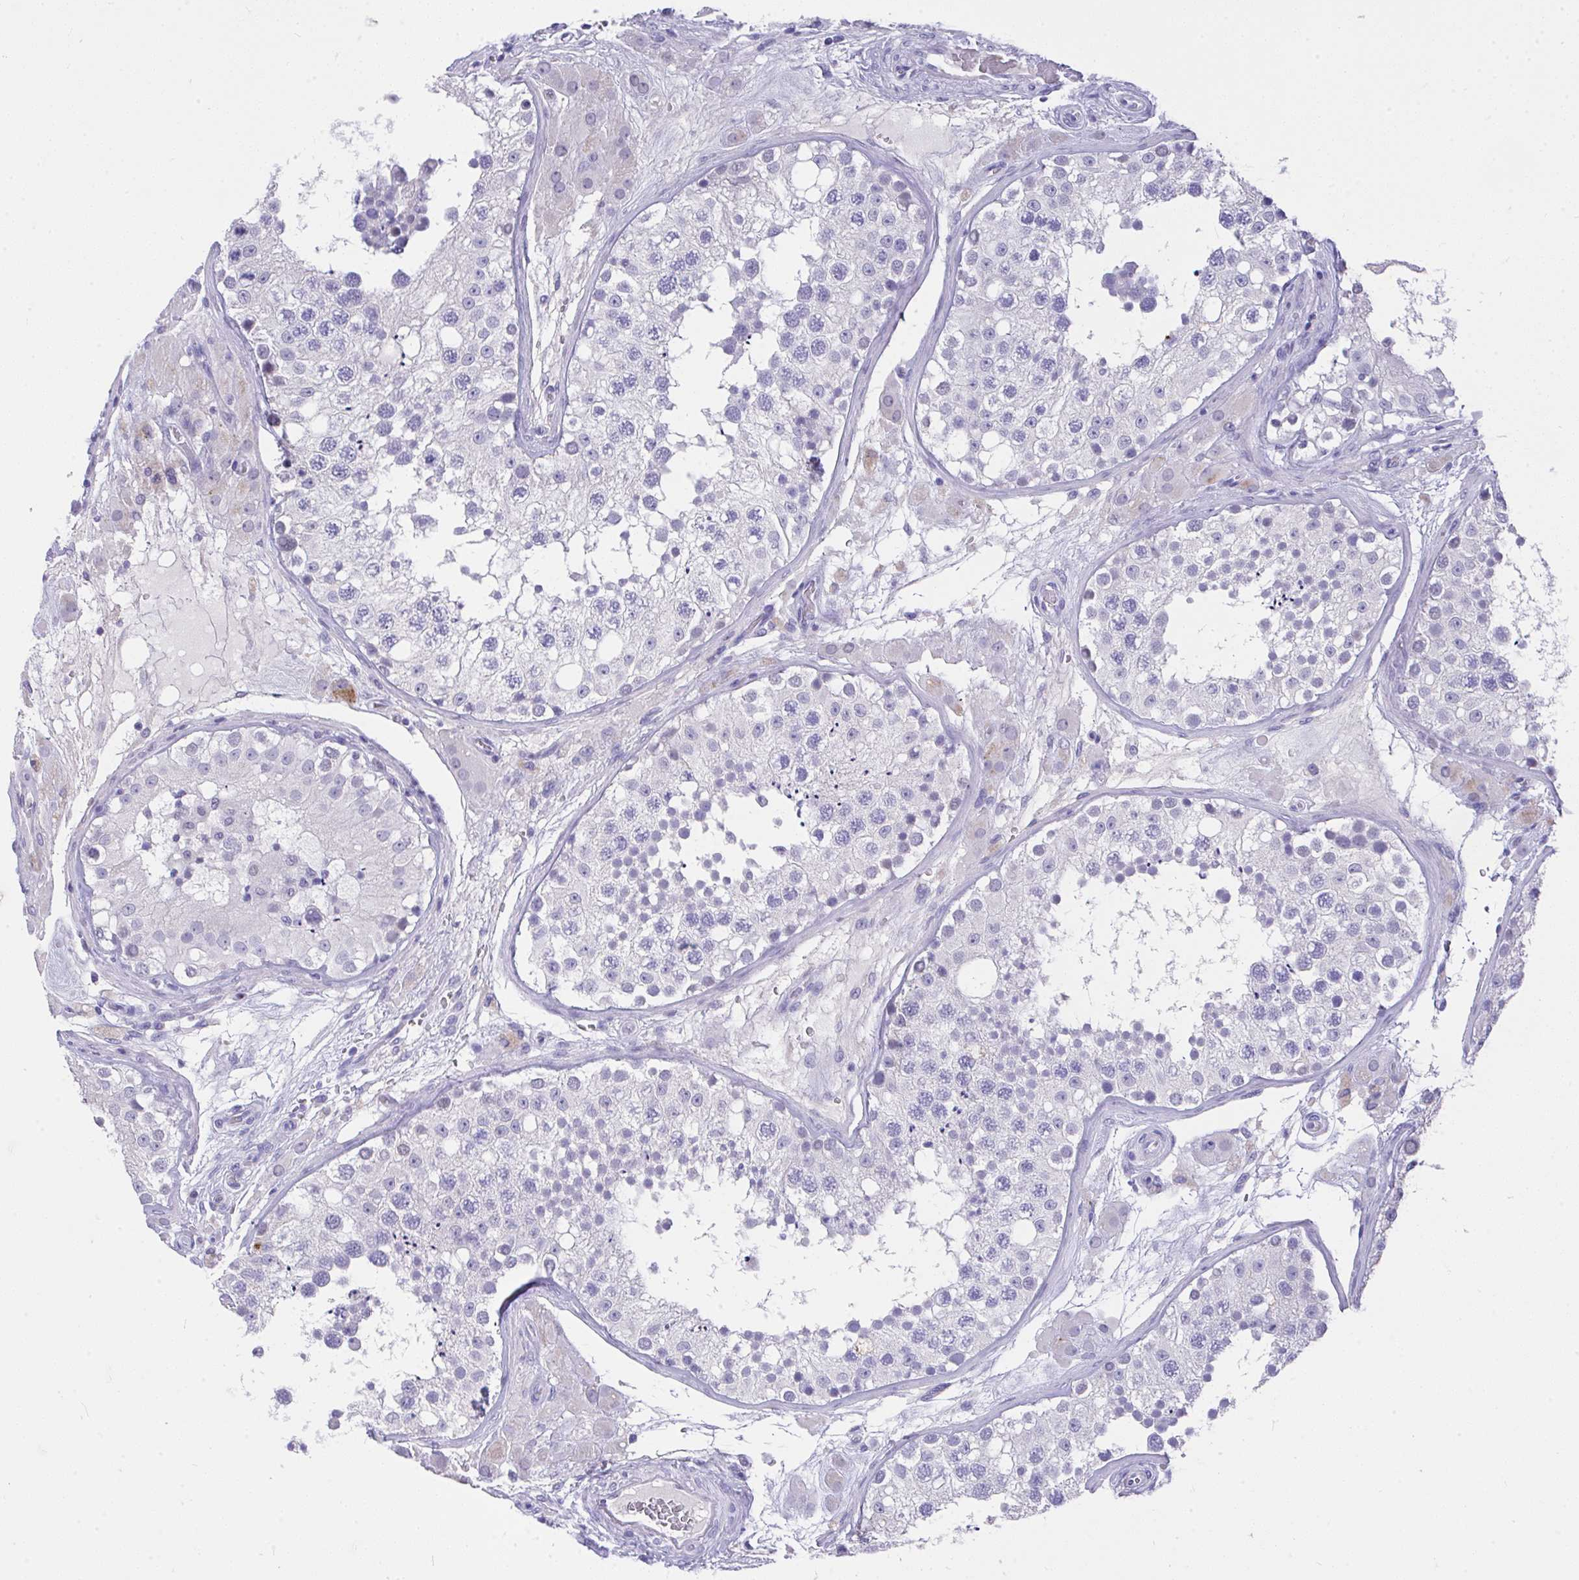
{"staining": {"intensity": "negative", "quantity": "none", "location": "none"}, "tissue": "testis", "cell_type": "Cells in seminiferous ducts", "image_type": "normal", "snomed": [{"axis": "morphology", "description": "Normal tissue, NOS"}, {"axis": "topography", "description": "Testis"}], "caption": "IHC micrograph of unremarkable testis: testis stained with DAB displays no significant protein positivity in cells in seminiferous ducts. (Brightfield microscopy of DAB (3,3'-diaminobenzidine) immunohistochemistry at high magnification).", "gene": "MS4A12", "patient": {"sex": "male", "age": 26}}